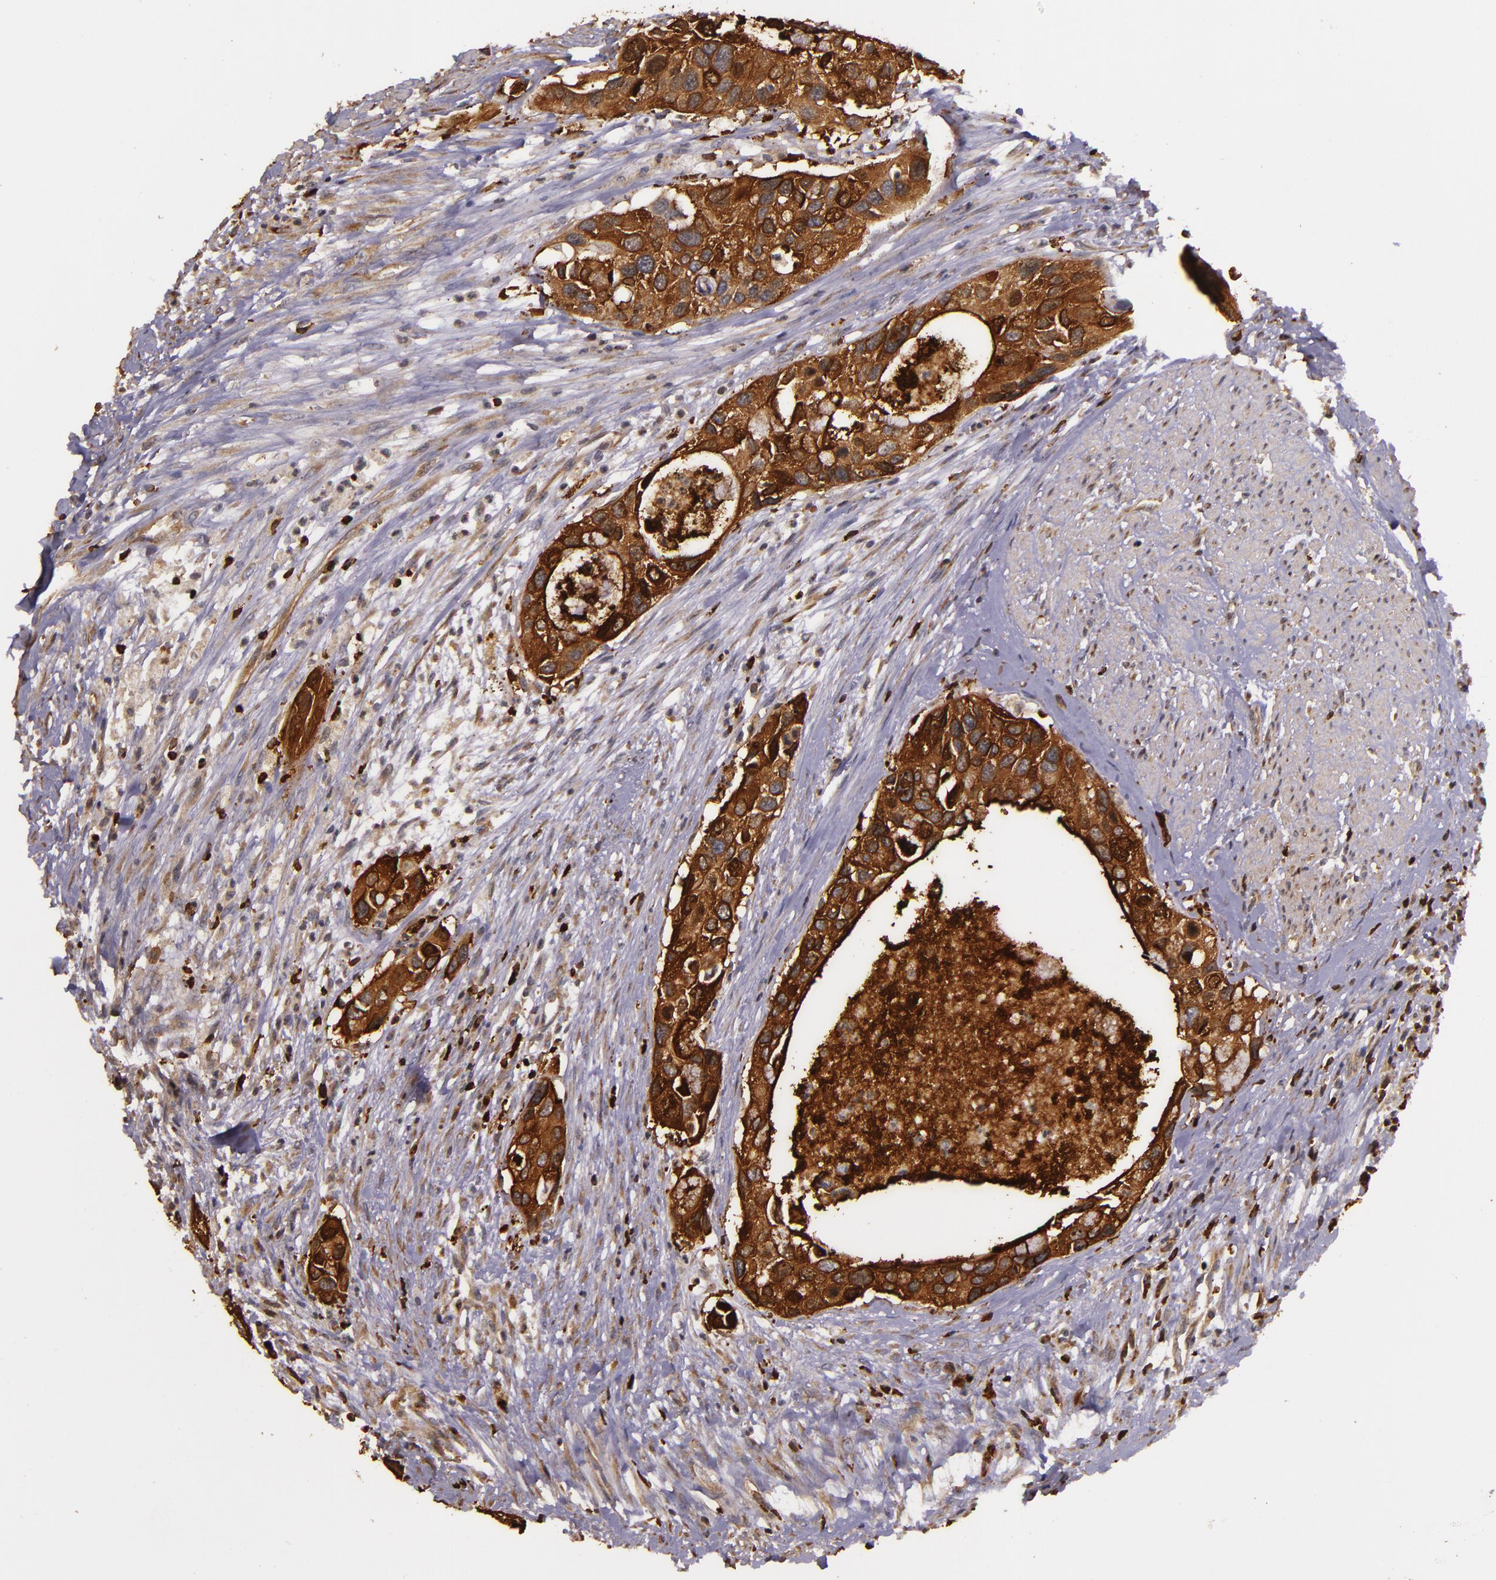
{"staining": {"intensity": "strong", "quantity": ">75%", "location": "cytoplasmic/membranous"}, "tissue": "urothelial cancer", "cell_type": "Tumor cells", "image_type": "cancer", "snomed": [{"axis": "morphology", "description": "Urothelial carcinoma, High grade"}, {"axis": "topography", "description": "Urinary bladder"}], "caption": "High-magnification brightfield microscopy of urothelial cancer stained with DAB (3,3'-diaminobenzidine) (brown) and counterstained with hematoxylin (blue). tumor cells exhibit strong cytoplasmic/membranous expression is present in about>75% of cells.", "gene": "SLC9A3R1", "patient": {"sex": "male", "age": 66}}